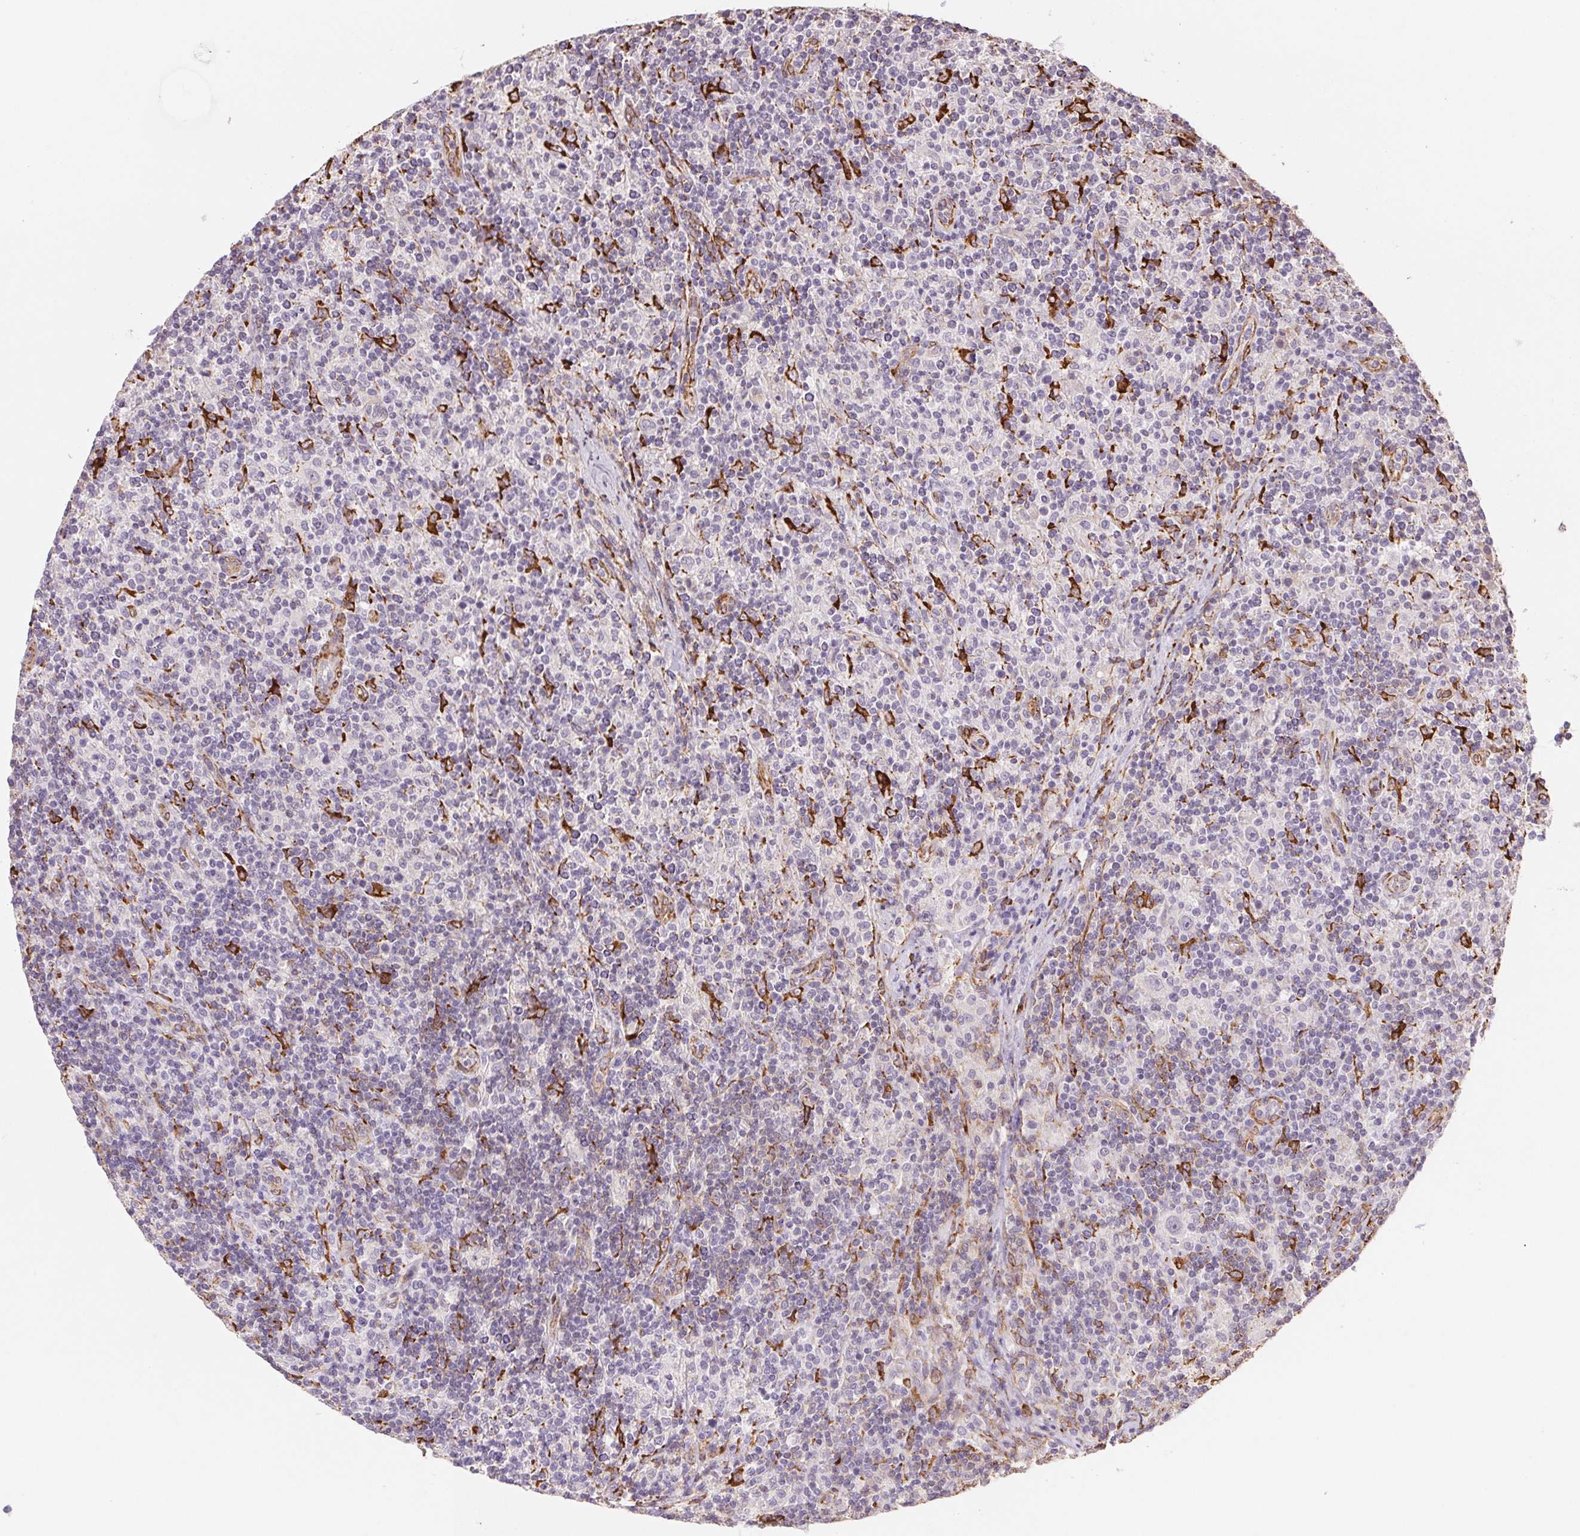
{"staining": {"intensity": "negative", "quantity": "none", "location": "none"}, "tissue": "lymphoma", "cell_type": "Tumor cells", "image_type": "cancer", "snomed": [{"axis": "morphology", "description": "Hodgkin's disease, NOS"}, {"axis": "topography", "description": "Lymph node"}], "caption": "Micrograph shows no significant protein staining in tumor cells of Hodgkin's disease. (DAB immunohistochemistry with hematoxylin counter stain).", "gene": "FKBP10", "patient": {"sex": "male", "age": 70}}